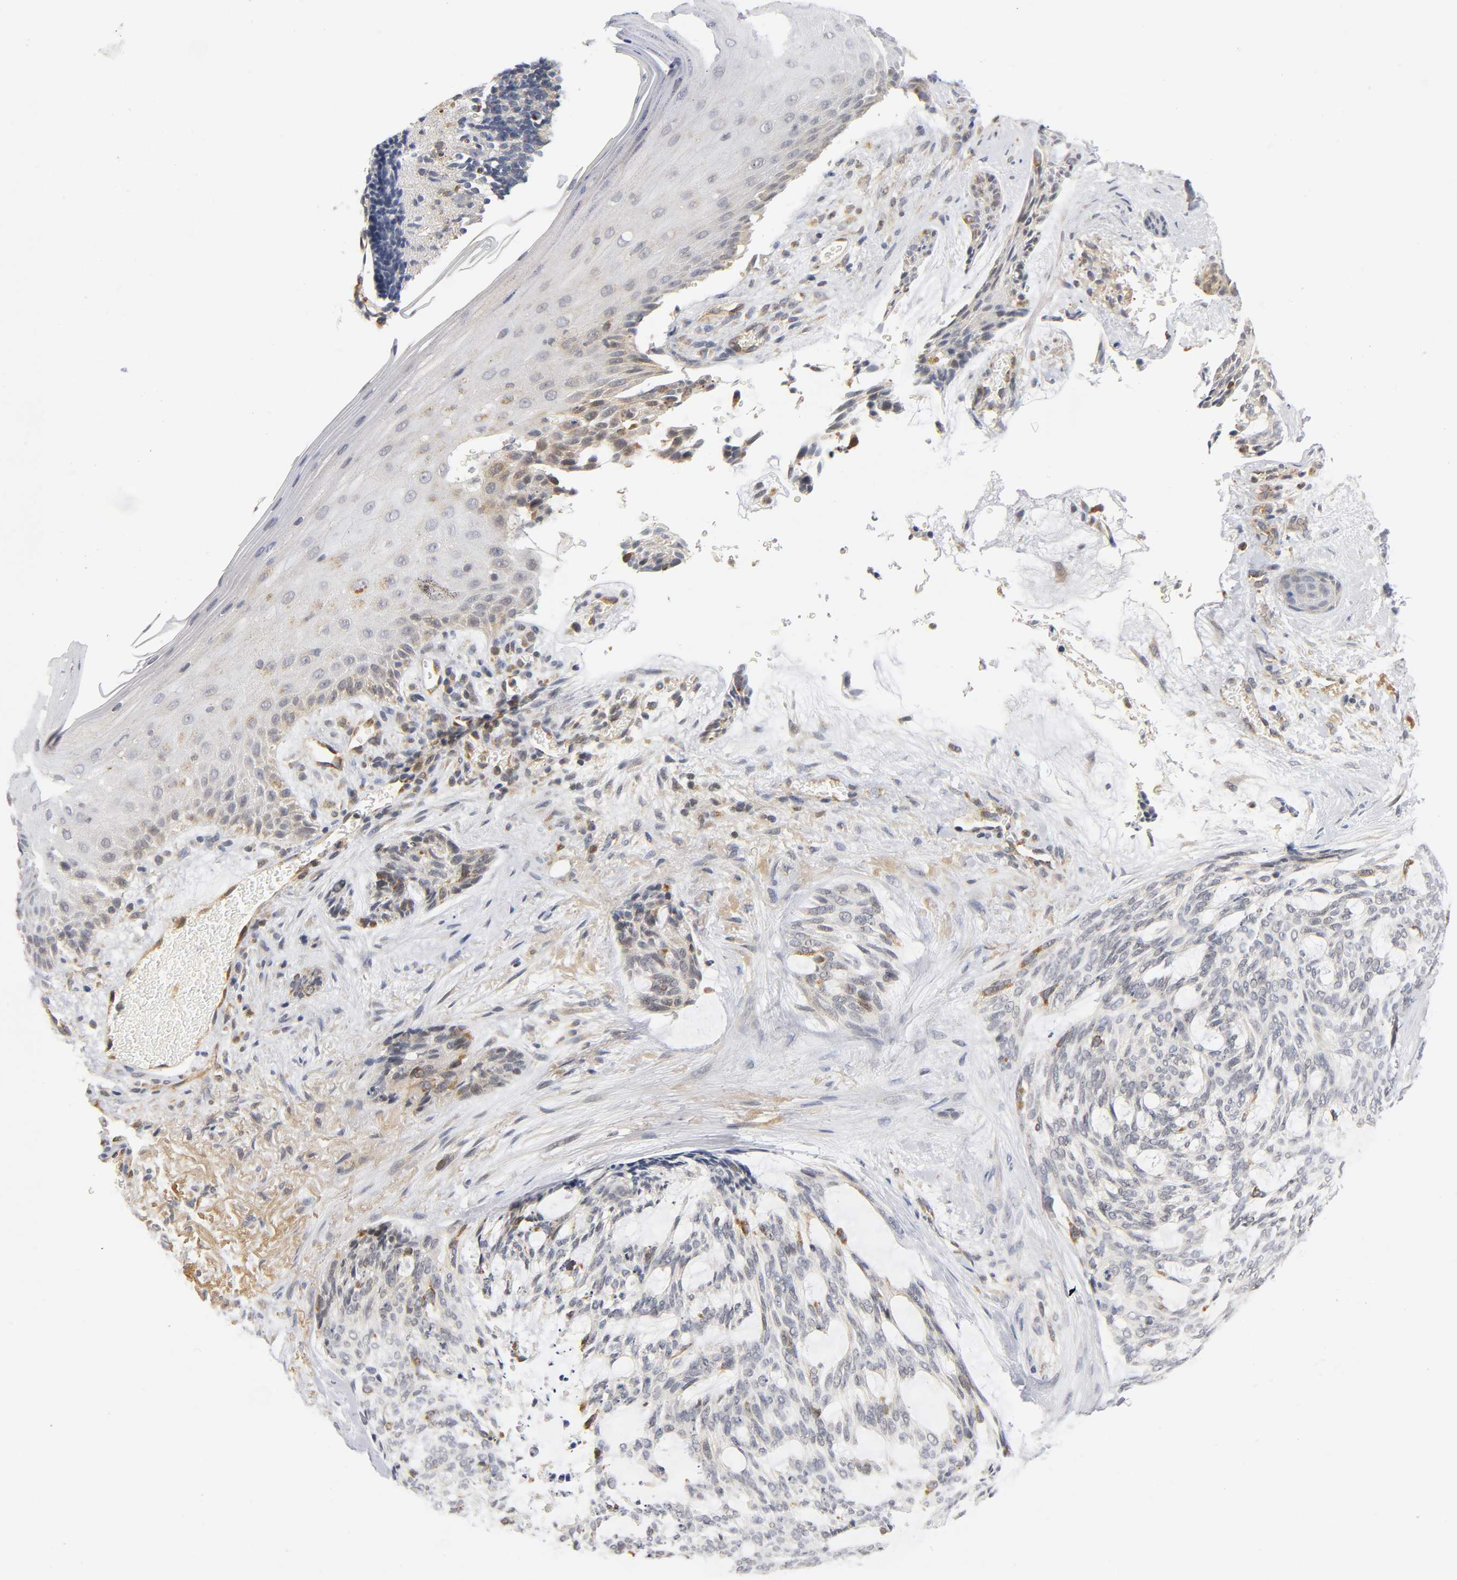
{"staining": {"intensity": "negative", "quantity": "none", "location": "none"}, "tissue": "skin cancer", "cell_type": "Tumor cells", "image_type": "cancer", "snomed": [{"axis": "morphology", "description": "Normal tissue, NOS"}, {"axis": "morphology", "description": "Basal cell carcinoma"}, {"axis": "topography", "description": "Skin"}], "caption": "DAB immunohistochemical staining of human basal cell carcinoma (skin) exhibits no significant expression in tumor cells.", "gene": "NRP1", "patient": {"sex": "female", "age": 71}}